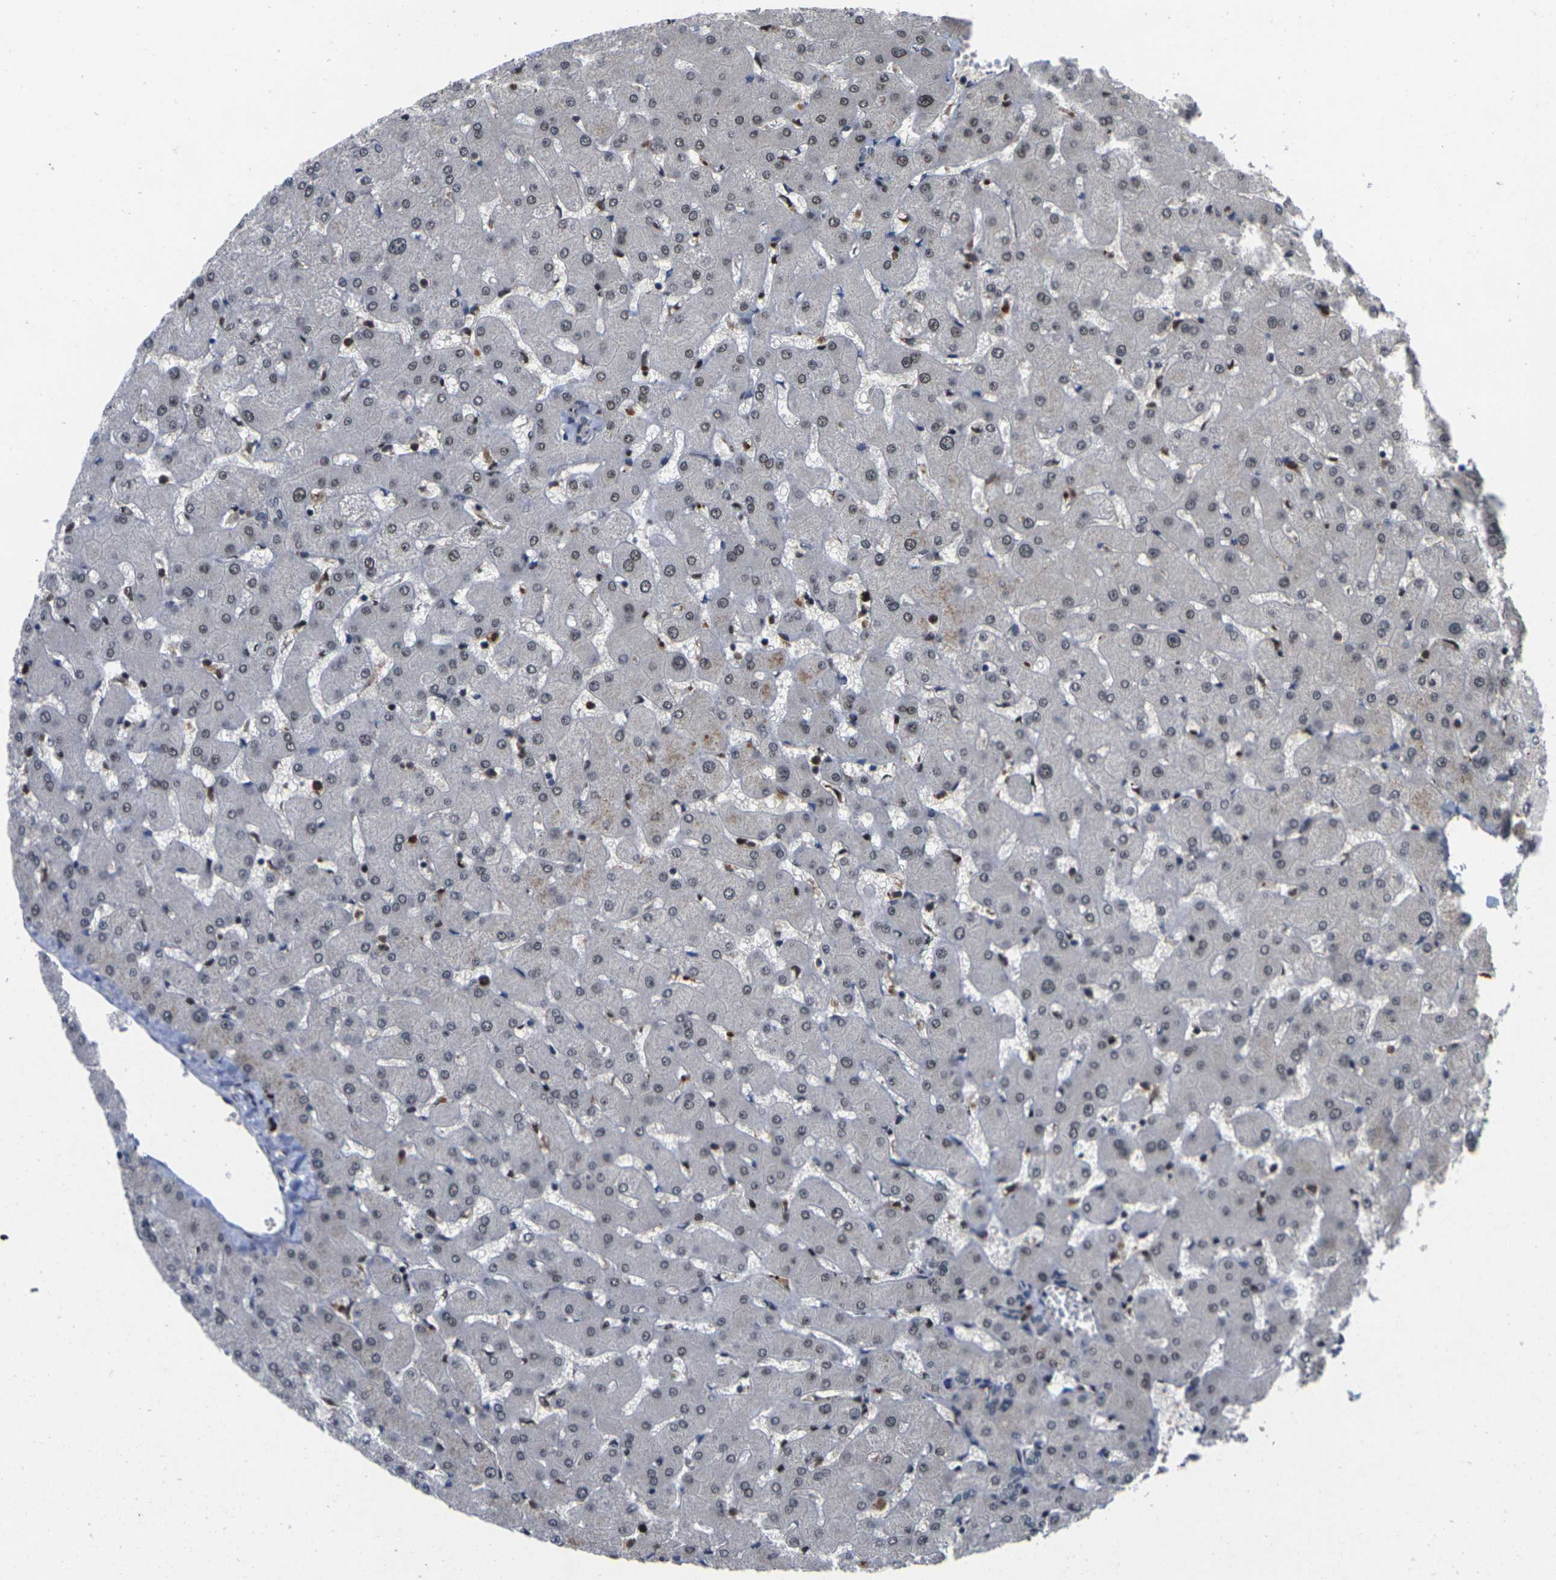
{"staining": {"intensity": "negative", "quantity": "none", "location": "none"}, "tissue": "liver", "cell_type": "Cholangiocytes", "image_type": "normal", "snomed": [{"axis": "morphology", "description": "Normal tissue, NOS"}, {"axis": "topography", "description": "Liver"}], "caption": "High magnification brightfield microscopy of unremarkable liver stained with DAB (brown) and counterstained with hematoxylin (blue): cholangiocytes show no significant positivity. (Stains: DAB (3,3'-diaminobenzidine) immunohistochemistry (IHC) with hematoxylin counter stain, Microscopy: brightfield microscopy at high magnification).", "gene": "GTF2E1", "patient": {"sex": "female", "age": 63}}